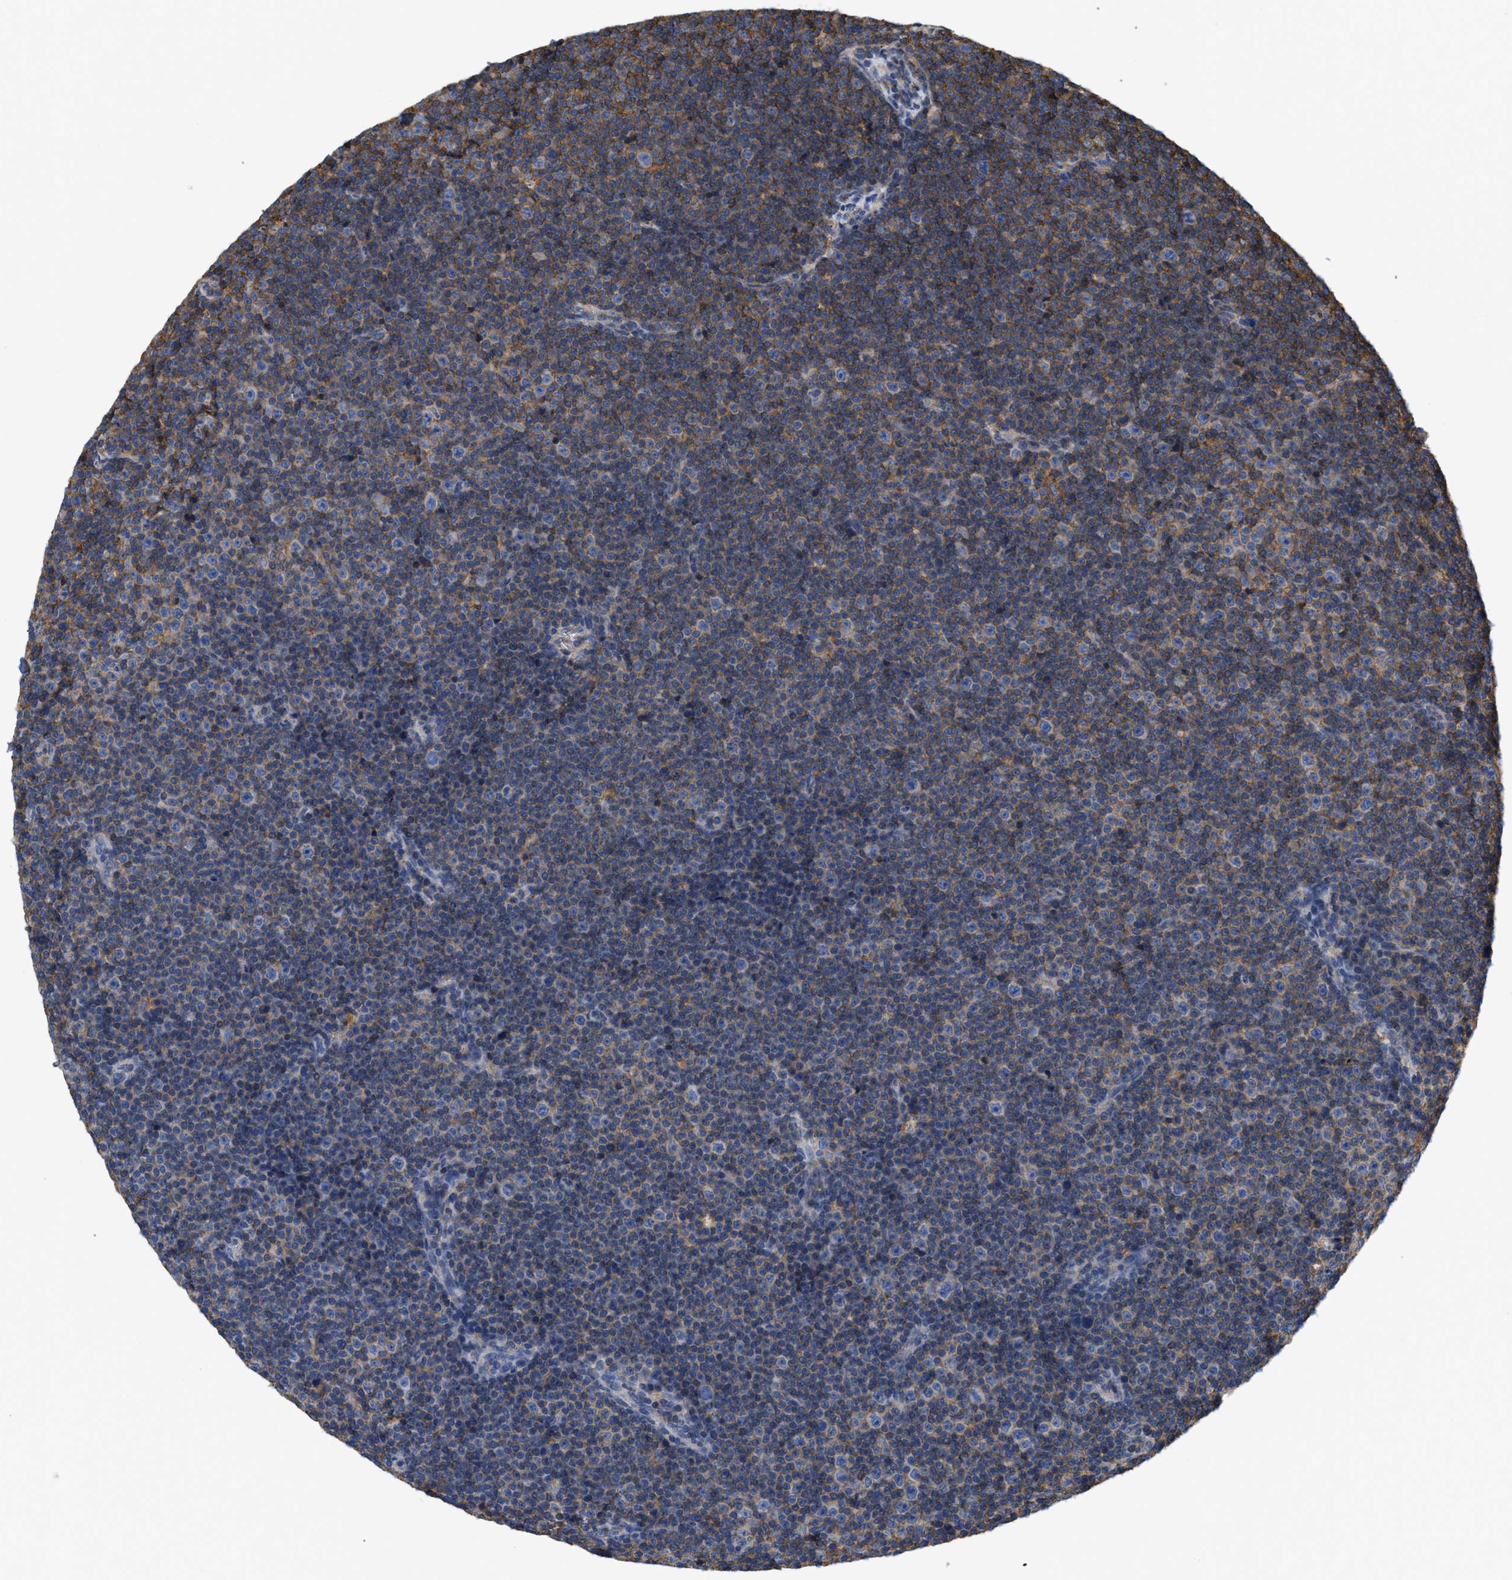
{"staining": {"intensity": "negative", "quantity": "none", "location": "none"}, "tissue": "lymphoma", "cell_type": "Tumor cells", "image_type": "cancer", "snomed": [{"axis": "morphology", "description": "Malignant lymphoma, non-Hodgkin's type, Low grade"}, {"axis": "topography", "description": "Lymph node"}], "caption": "Tumor cells show no significant staining in low-grade malignant lymphoma, non-Hodgkin's type. Nuclei are stained in blue.", "gene": "GNB4", "patient": {"sex": "female", "age": 67}}